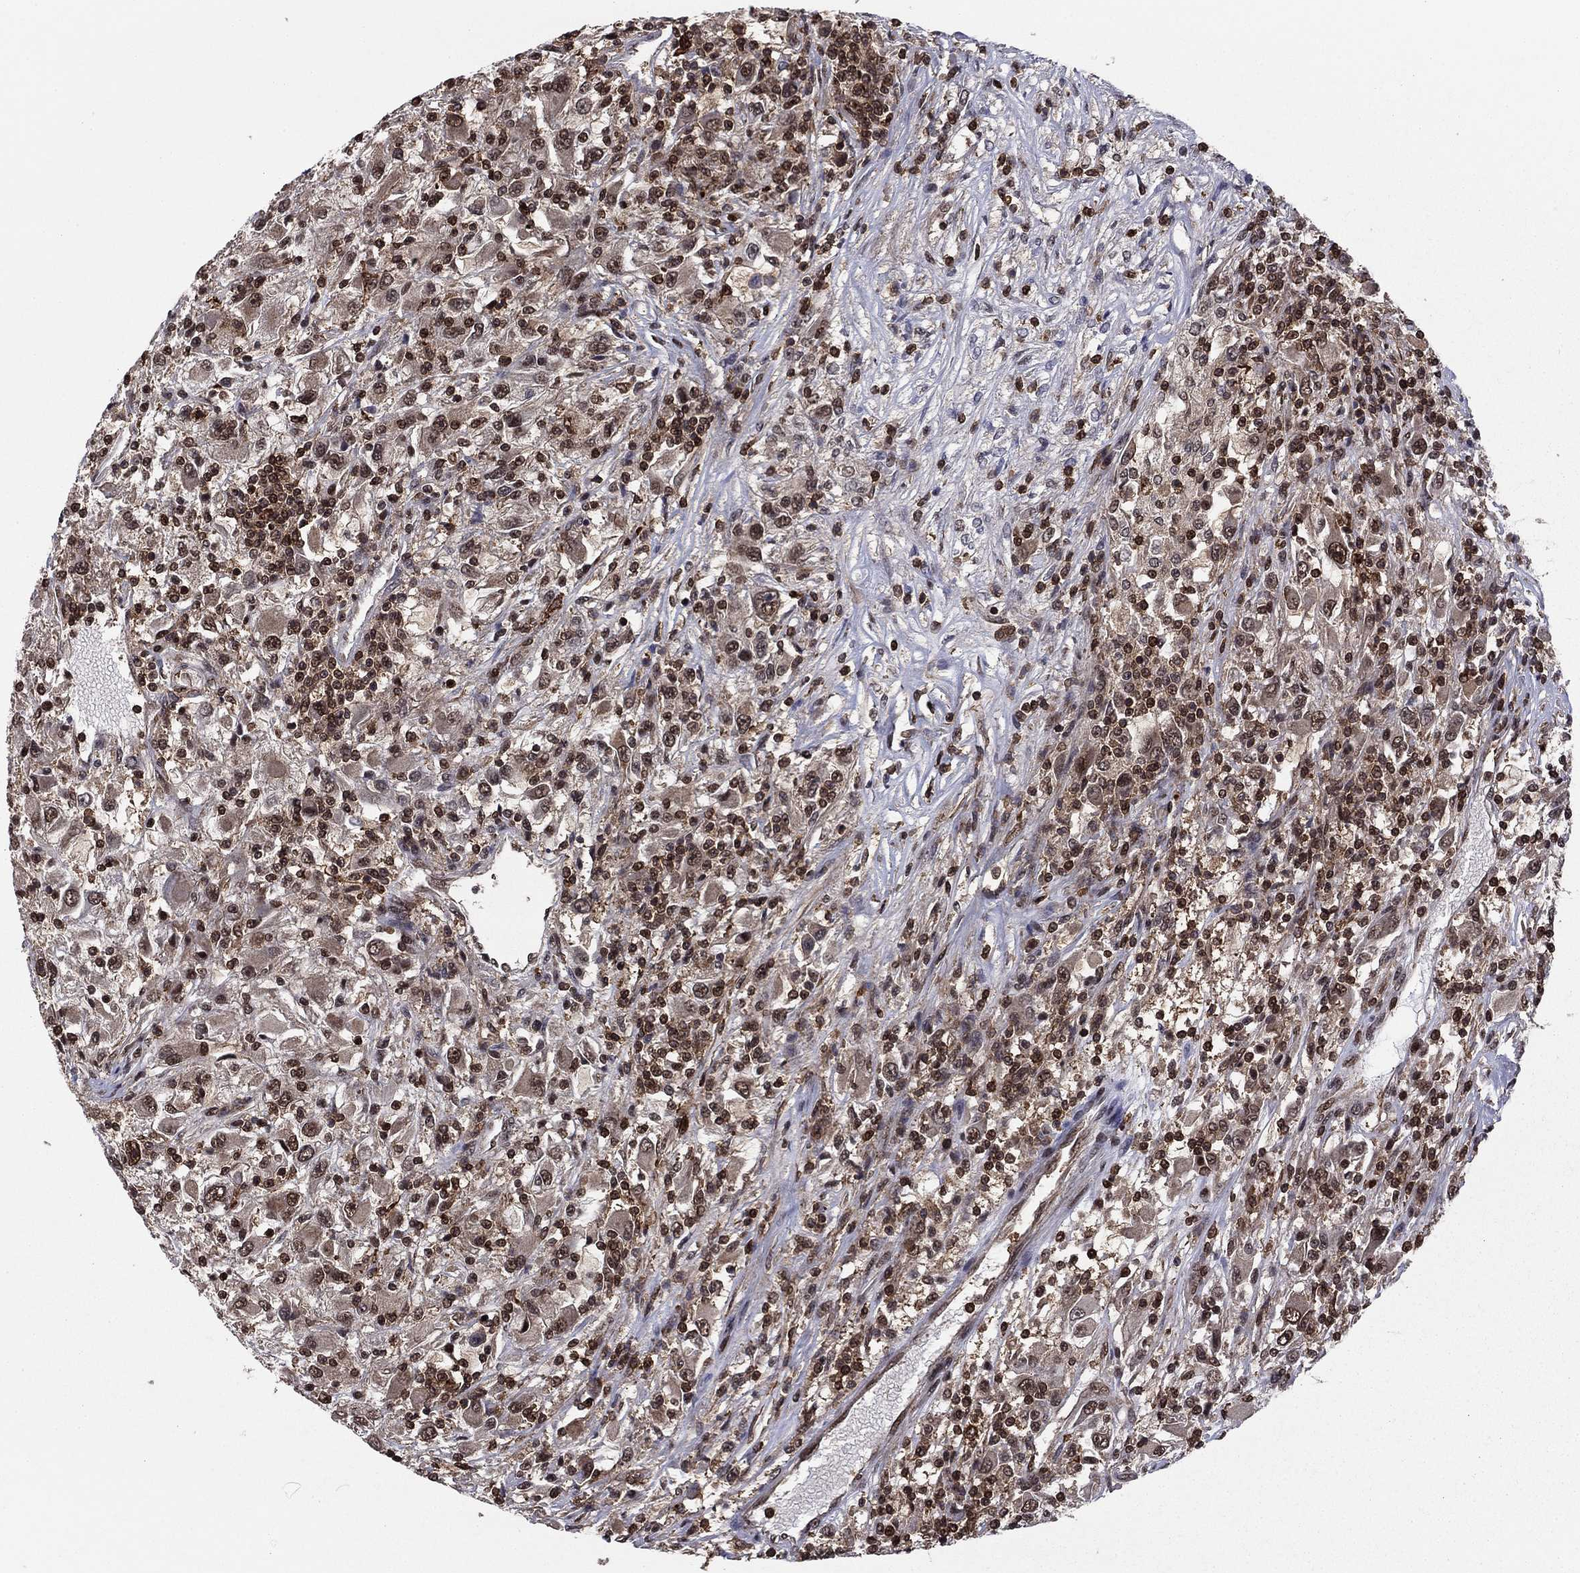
{"staining": {"intensity": "strong", "quantity": "25%-75%", "location": "nuclear"}, "tissue": "renal cancer", "cell_type": "Tumor cells", "image_type": "cancer", "snomed": [{"axis": "morphology", "description": "Adenocarcinoma, NOS"}, {"axis": "topography", "description": "Kidney"}], "caption": "The immunohistochemical stain highlights strong nuclear expression in tumor cells of renal adenocarcinoma tissue. The staining was performed using DAB (3,3'-diaminobenzidine), with brown indicating positive protein expression. Nuclei are stained blue with hematoxylin.", "gene": "PSMD2", "patient": {"sex": "female", "age": 67}}